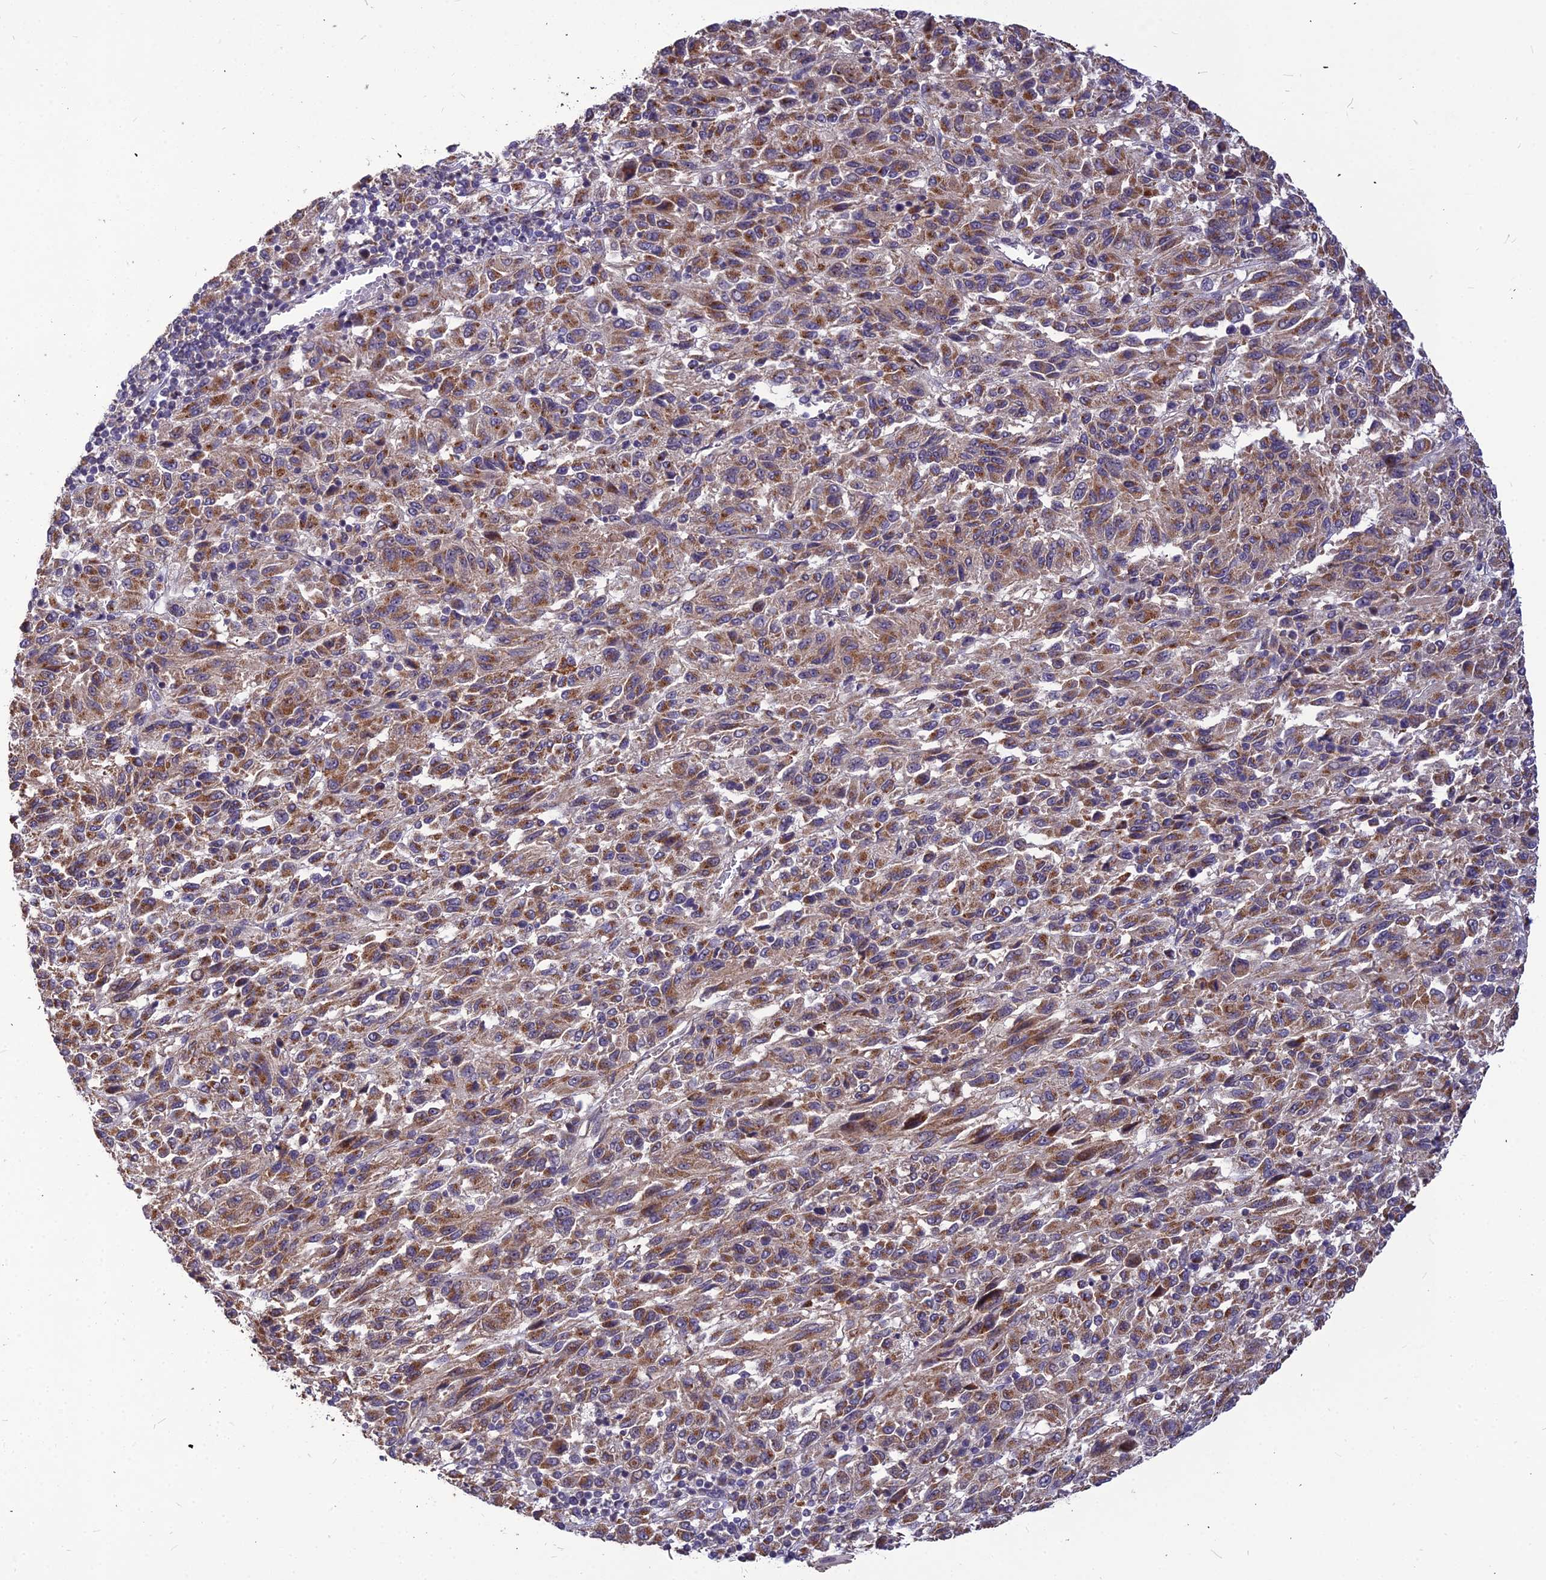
{"staining": {"intensity": "moderate", "quantity": ">75%", "location": "cytoplasmic/membranous"}, "tissue": "melanoma", "cell_type": "Tumor cells", "image_type": "cancer", "snomed": [{"axis": "morphology", "description": "Malignant melanoma, Metastatic site"}, {"axis": "topography", "description": "Lung"}], "caption": "This is a micrograph of immunohistochemistry (IHC) staining of malignant melanoma (metastatic site), which shows moderate positivity in the cytoplasmic/membranous of tumor cells.", "gene": "LEKR1", "patient": {"sex": "male", "age": 64}}